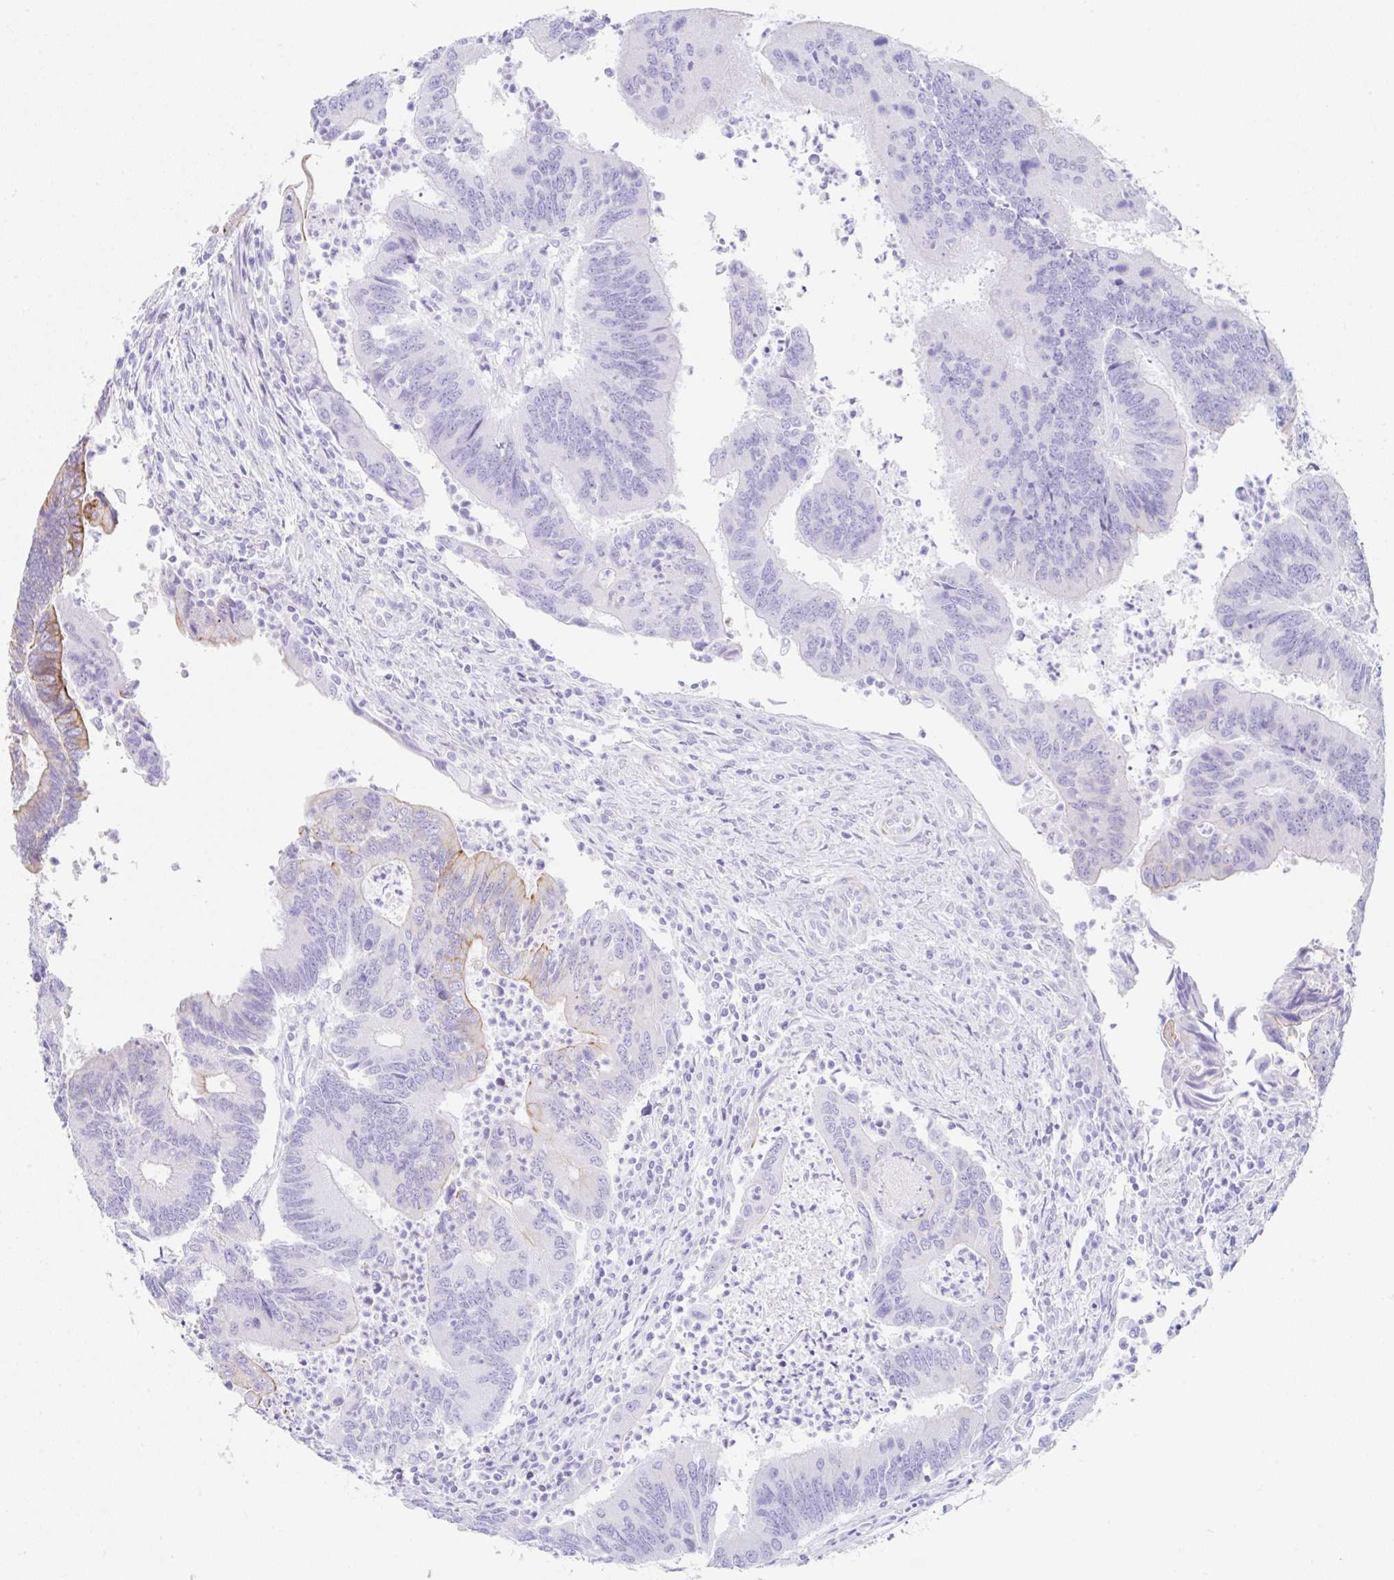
{"staining": {"intensity": "moderate", "quantity": "<25%", "location": "cytoplasmic/membranous"}, "tissue": "colorectal cancer", "cell_type": "Tumor cells", "image_type": "cancer", "snomed": [{"axis": "morphology", "description": "Adenocarcinoma, NOS"}, {"axis": "topography", "description": "Colon"}], "caption": "The image shows immunohistochemical staining of colorectal adenocarcinoma. There is moderate cytoplasmic/membranous positivity is seen in approximately <25% of tumor cells.", "gene": "CLDND2", "patient": {"sex": "female", "age": 67}}